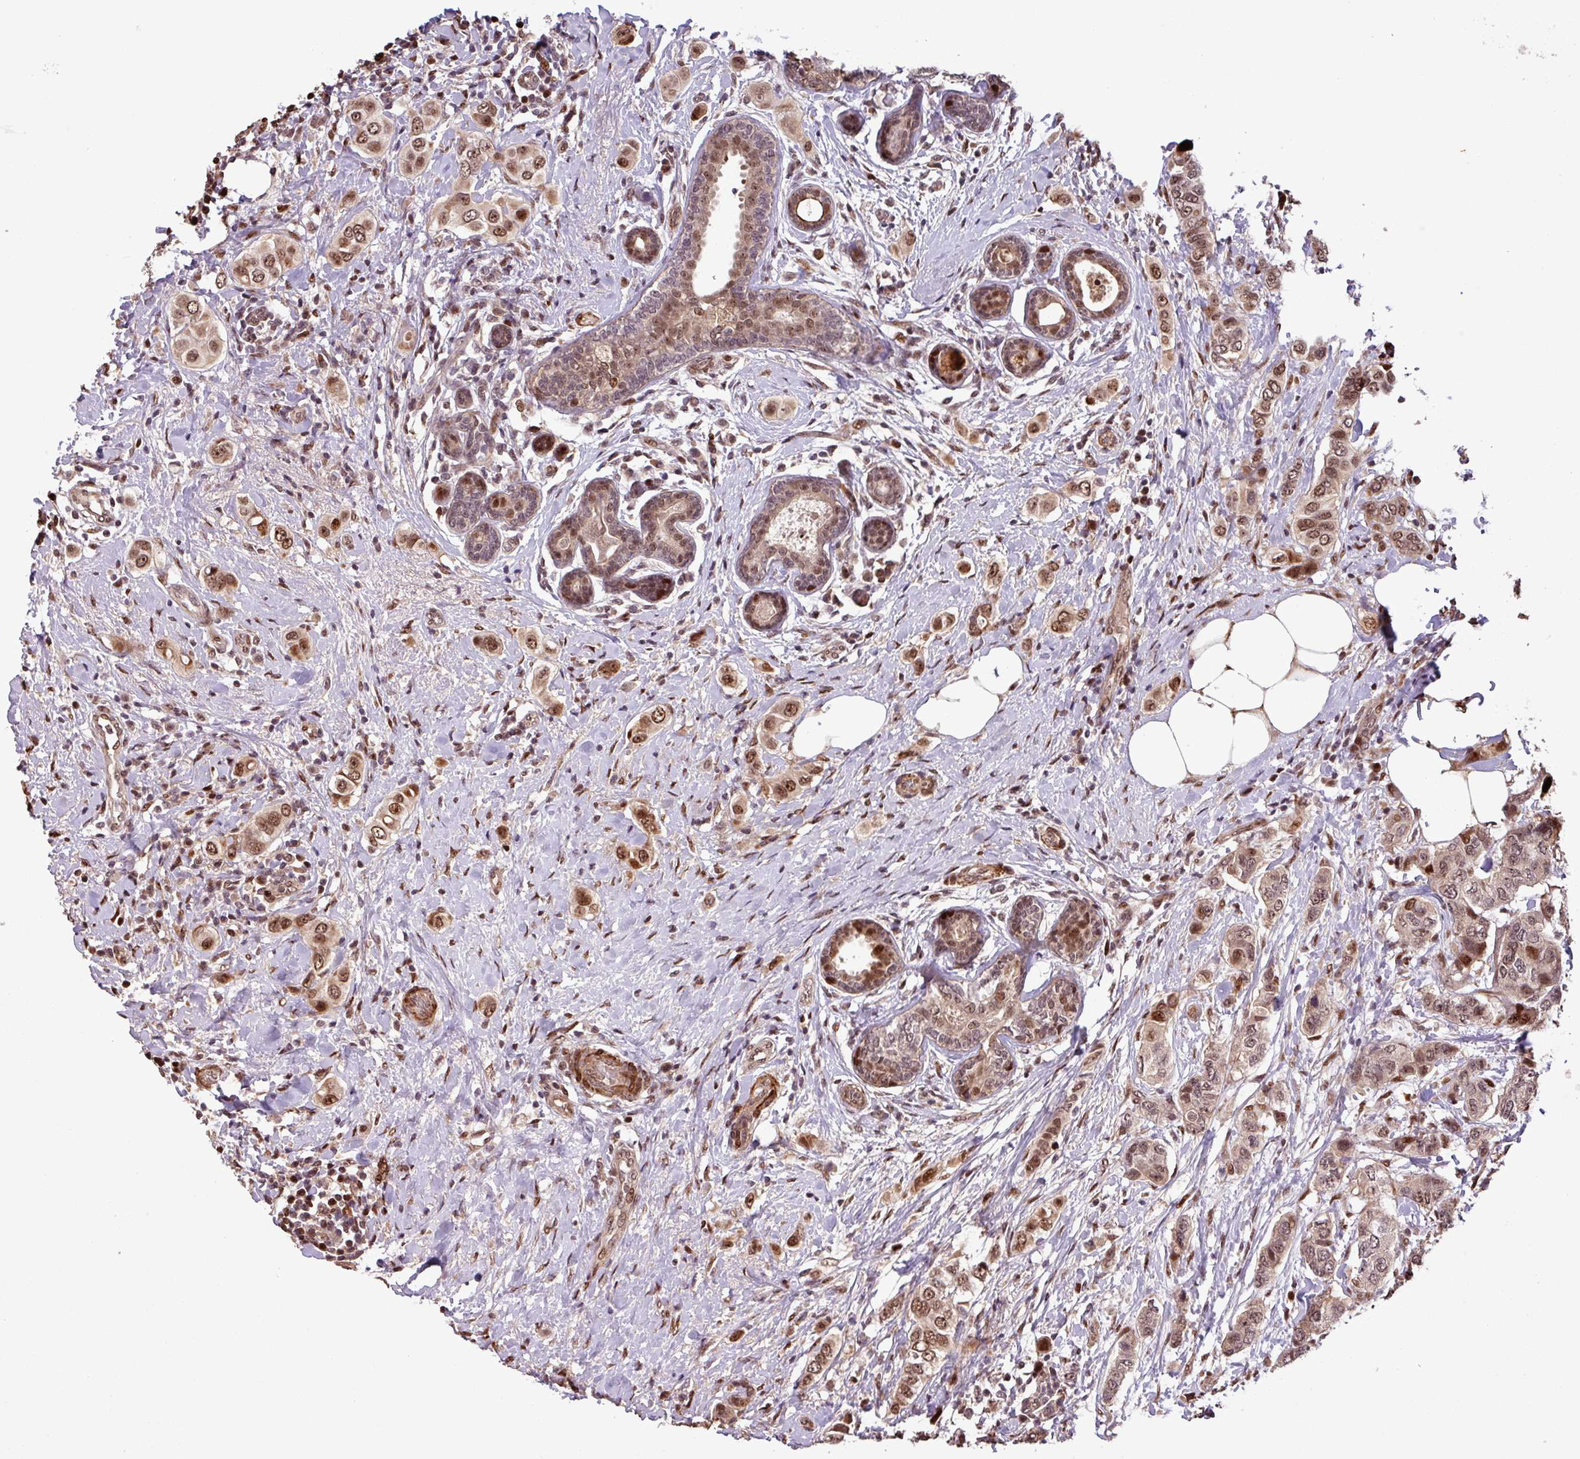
{"staining": {"intensity": "moderate", "quantity": ">75%", "location": "nuclear"}, "tissue": "breast cancer", "cell_type": "Tumor cells", "image_type": "cancer", "snomed": [{"axis": "morphology", "description": "Lobular carcinoma"}, {"axis": "topography", "description": "Breast"}], "caption": "Immunohistochemical staining of human breast cancer (lobular carcinoma) reveals moderate nuclear protein staining in about >75% of tumor cells.", "gene": "SLC22A24", "patient": {"sex": "female", "age": 51}}